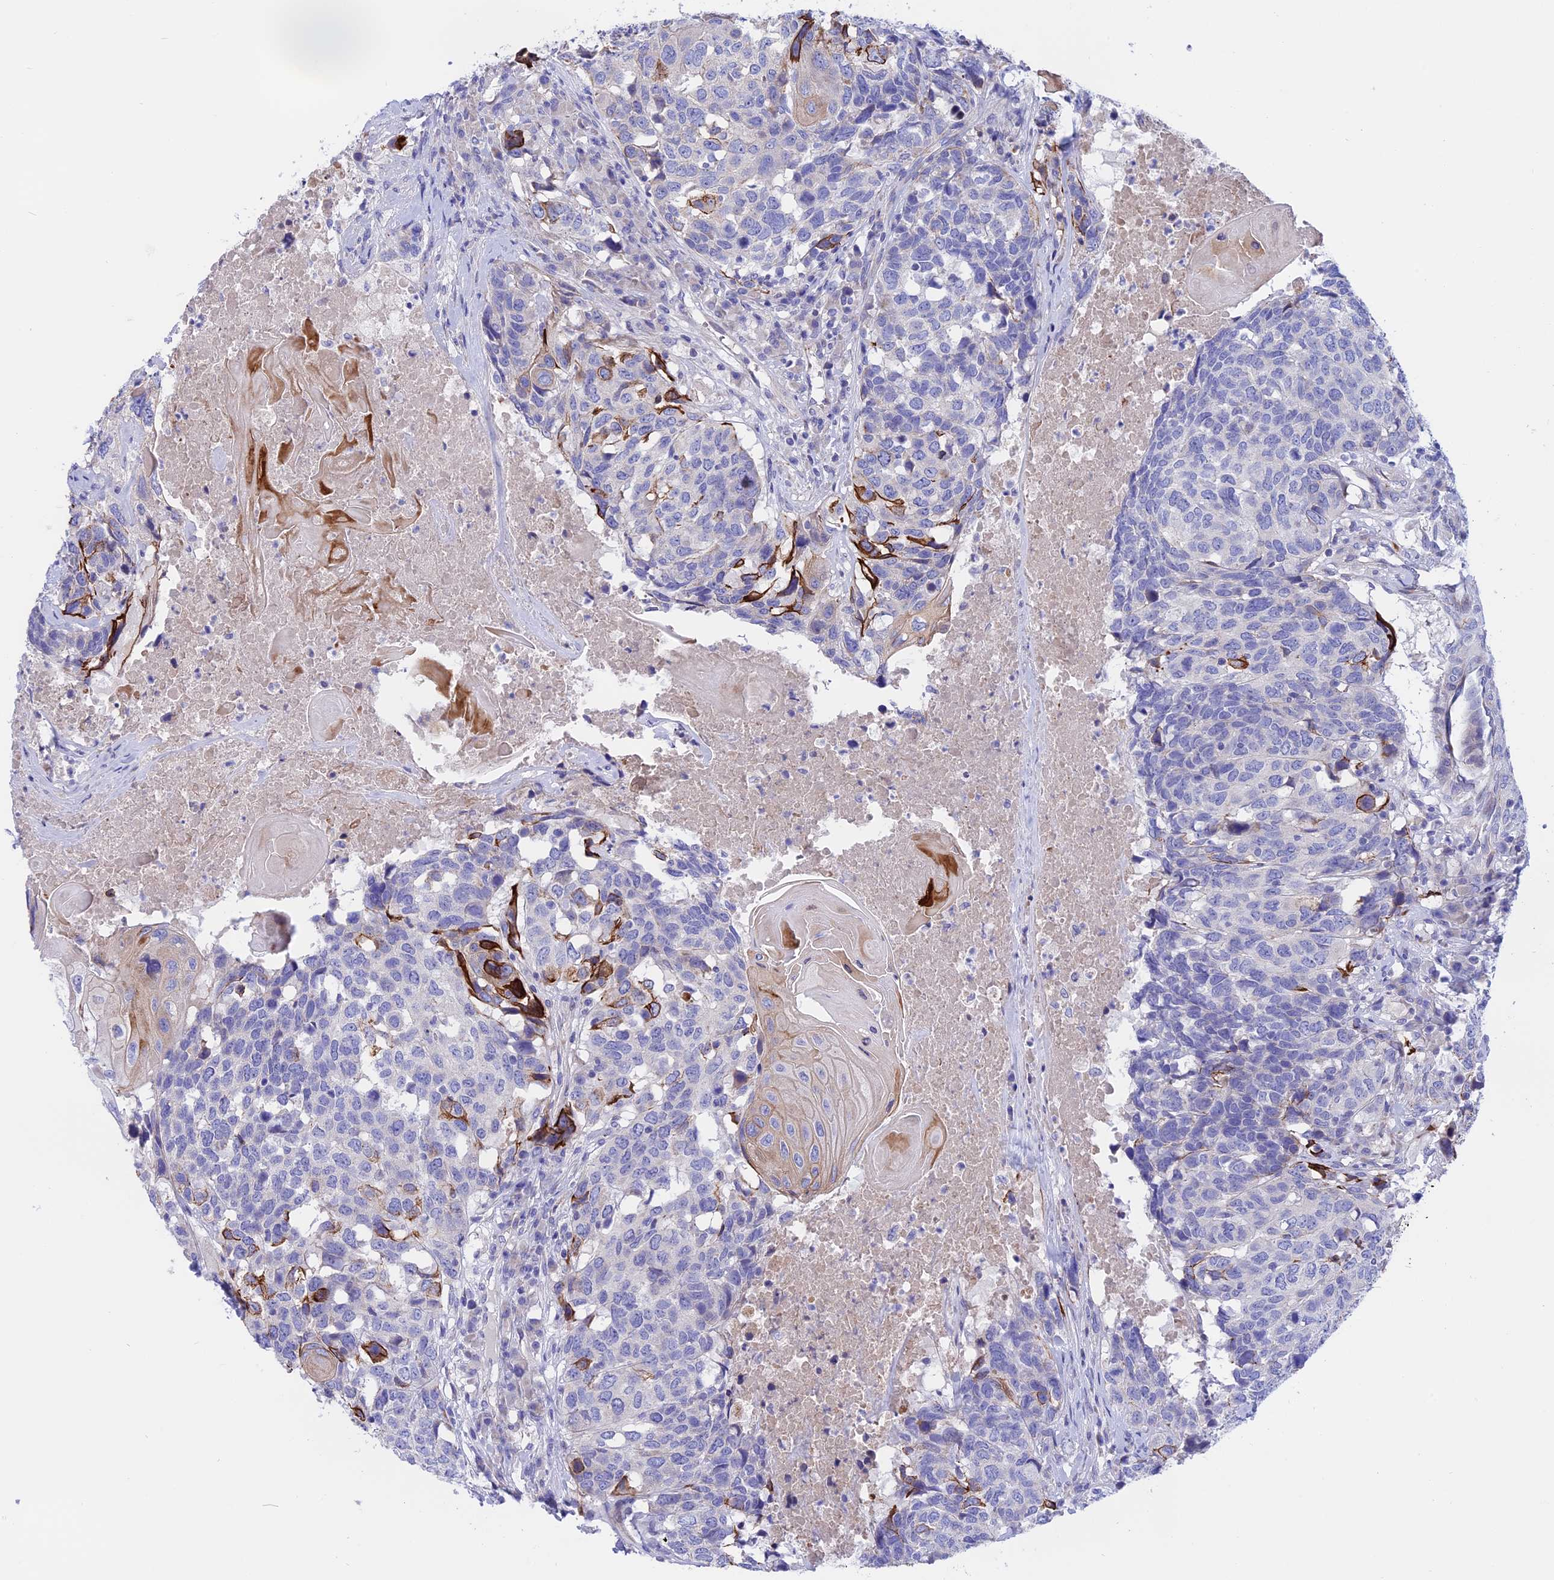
{"staining": {"intensity": "negative", "quantity": "none", "location": "none"}, "tissue": "head and neck cancer", "cell_type": "Tumor cells", "image_type": "cancer", "snomed": [{"axis": "morphology", "description": "Squamous cell carcinoma, NOS"}, {"axis": "topography", "description": "Head-Neck"}], "caption": "Tumor cells show no significant protein staining in head and neck cancer.", "gene": "TMEM138", "patient": {"sex": "male", "age": 66}}